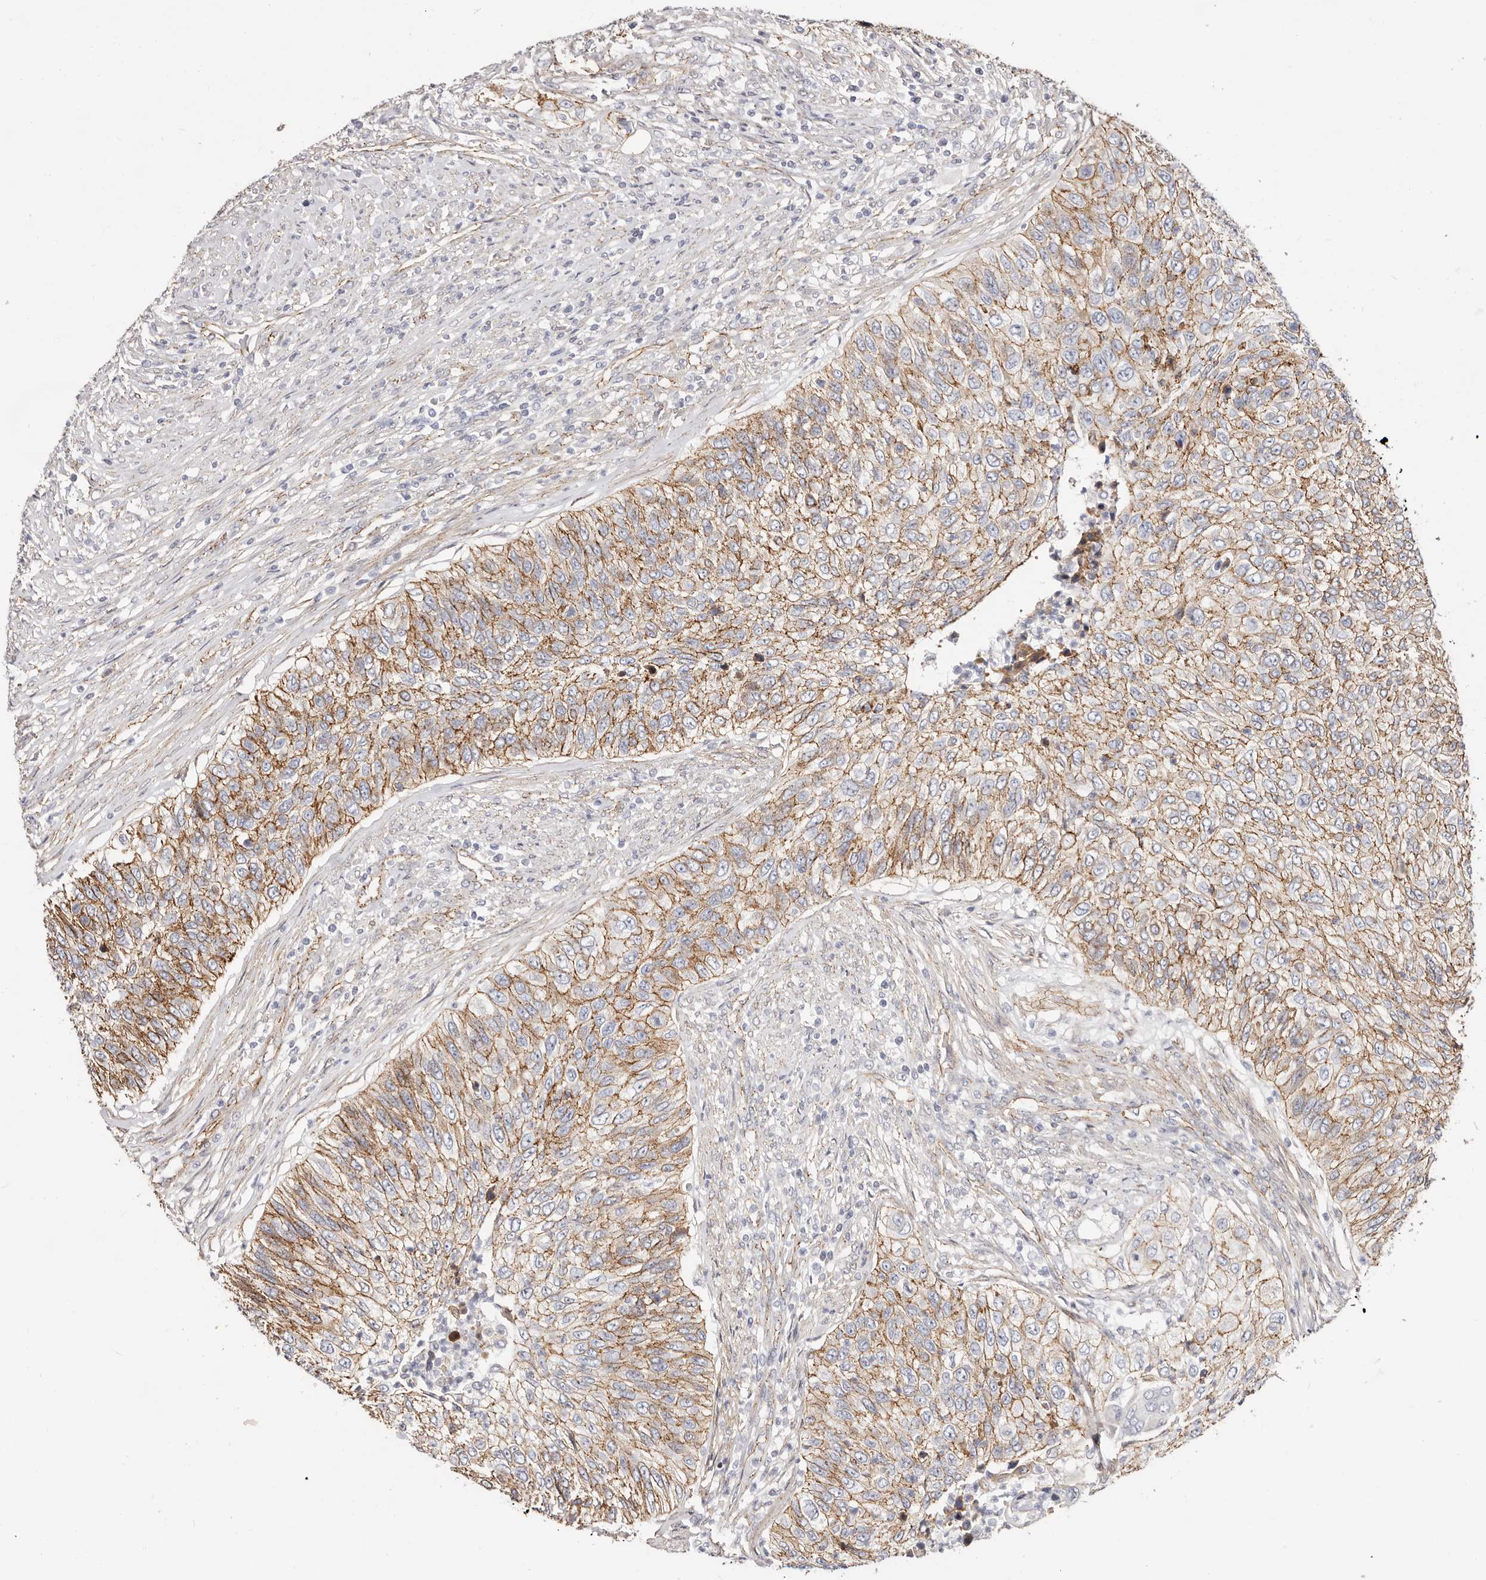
{"staining": {"intensity": "moderate", "quantity": ">75%", "location": "cytoplasmic/membranous"}, "tissue": "urothelial cancer", "cell_type": "Tumor cells", "image_type": "cancer", "snomed": [{"axis": "morphology", "description": "Urothelial carcinoma, High grade"}, {"axis": "topography", "description": "Urinary bladder"}], "caption": "This photomicrograph shows immunohistochemistry staining of human urothelial carcinoma (high-grade), with medium moderate cytoplasmic/membranous expression in approximately >75% of tumor cells.", "gene": "CTNNB1", "patient": {"sex": "female", "age": 60}}